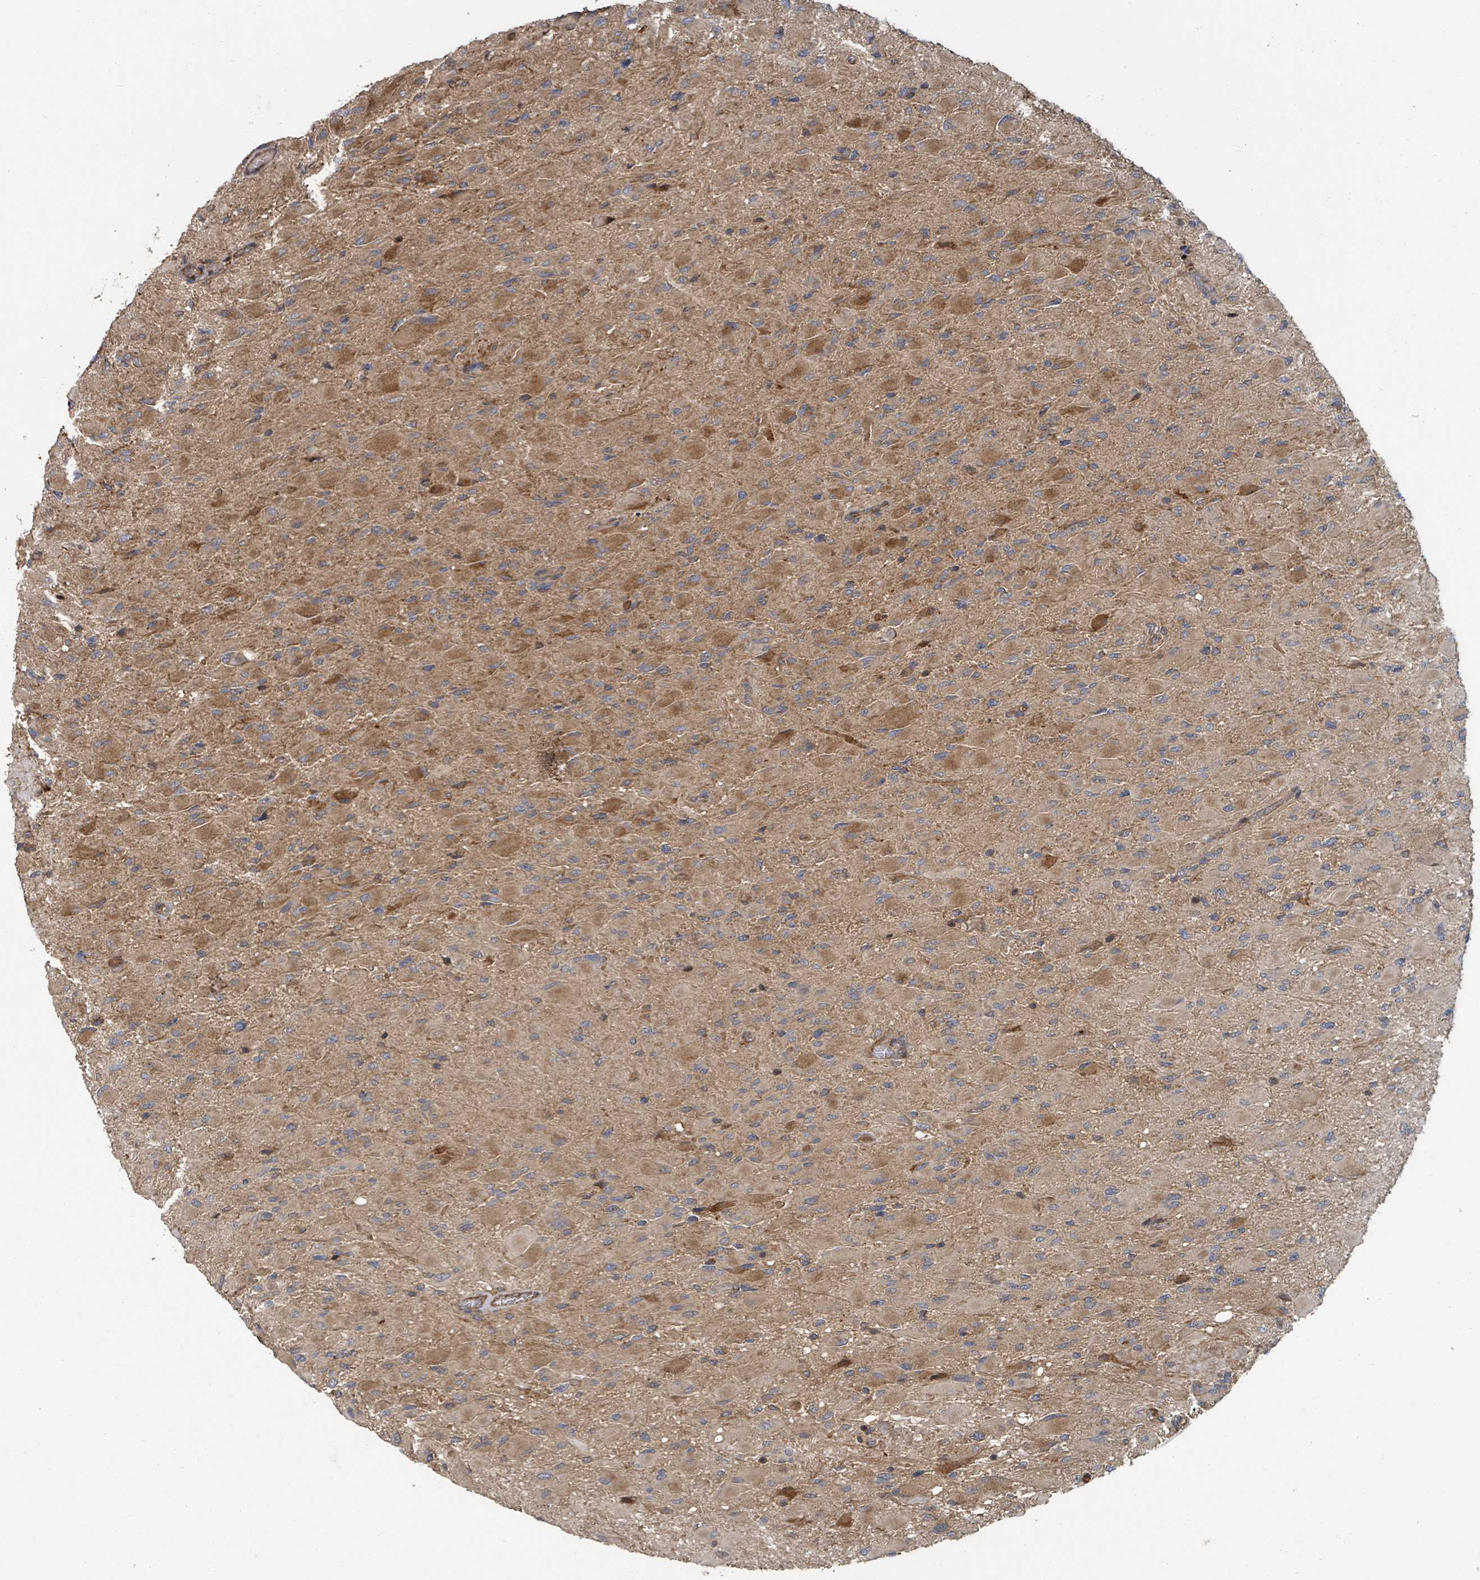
{"staining": {"intensity": "moderate", "quantity": "25%-75%", "location": "cytoplasmic/membranous"}, "tissue": "glioma", "cell_type": "Tumor cells", "image_type": "cancer", "snomed": [{"axis": "morphology", "description": "Glioma, malignant, High grade"}, {"axis": "topography", "description": "Cerebral cortex"}], "caption": "Protein analysis of high-grade glioma (malignant) tissue demonstrates moderate cytoplasmic/membranous positivity in about 25%-75% of tumor cells.", "gene": "DPM1", "patient": {"sex": "female", "age": 36}}